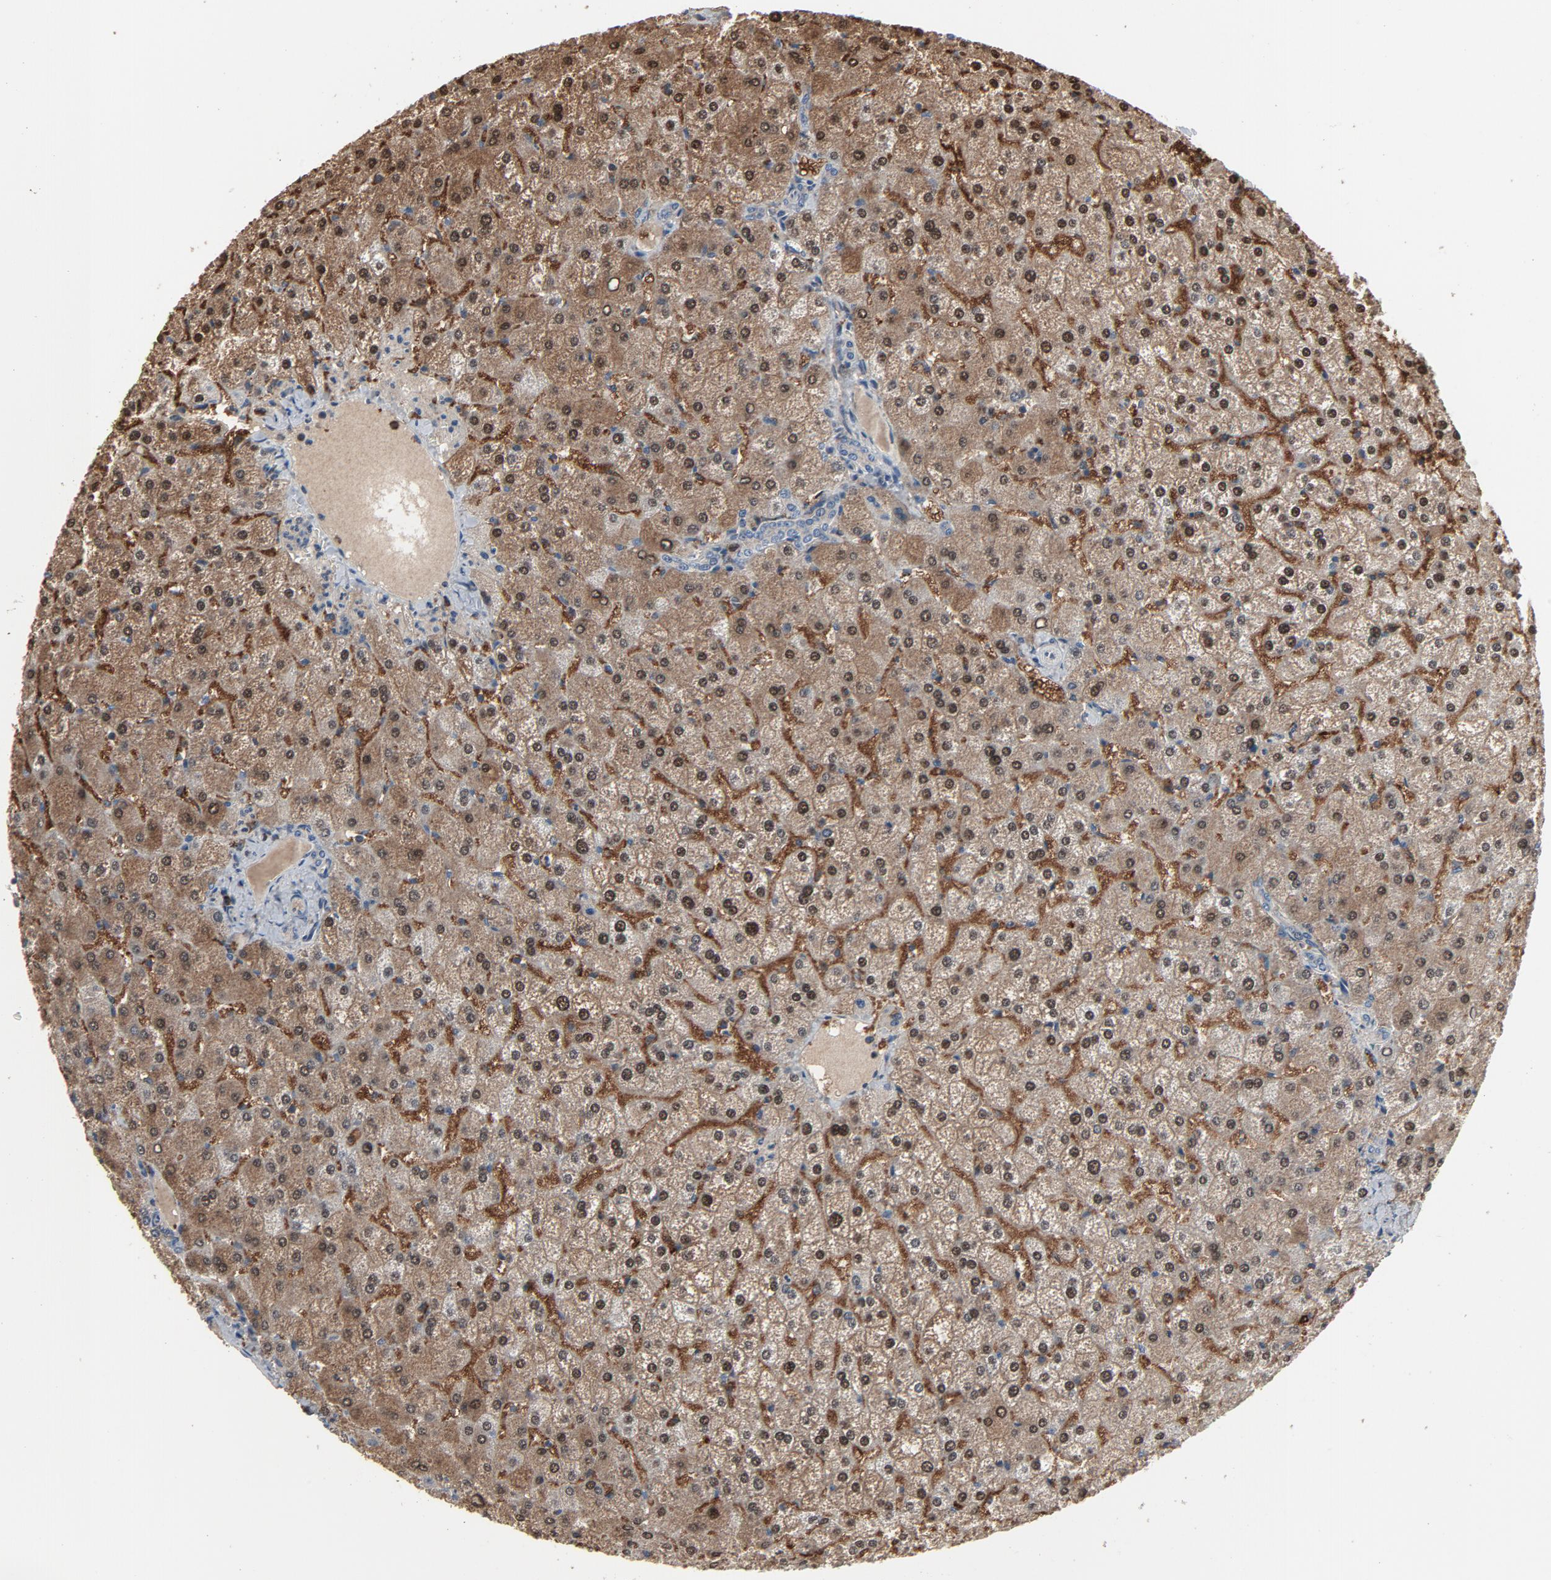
{"staining": {"intensity": "negative", "quantity": "none", "location": "none"}, "tissue": "liver", "cell_type": "Cholangiocytes", "image_type": "normal", "snomed": [{"axis": "morphology", "description": "Normal tissue, NOS"}, {"axis": "topography", "description": "Liver"}], "caption": "Human liver stained for a protein using immunohistochemistry shows no positivity in cholangiocytes.", "gene": "PDZD4", "patient": {"sex": "female", "age": 32}}